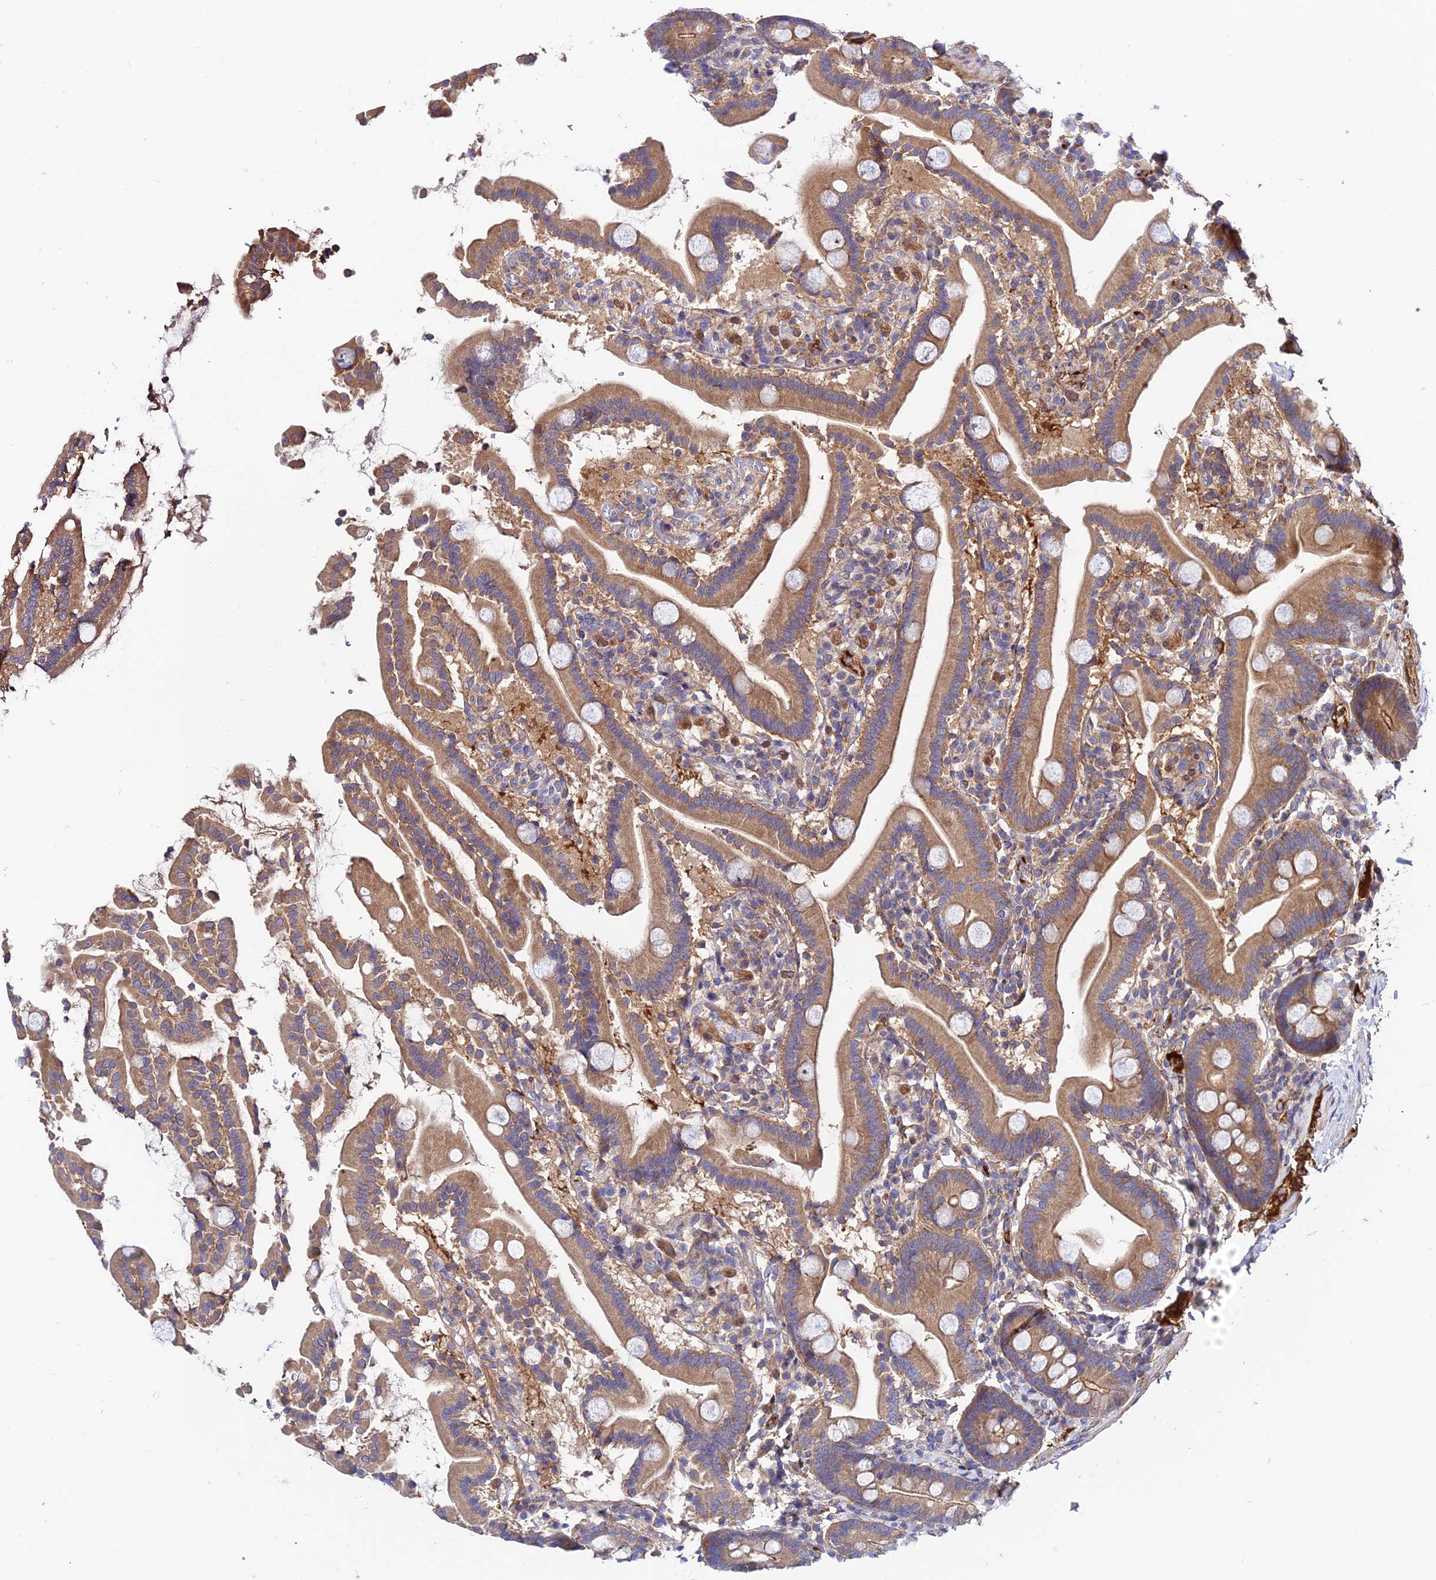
{"staining": {"intensity": "moderate", "quantity": ">75%", "location": "cytoplasmic/membranous"}, "tissue": "duodenum", "cell_type": "Glandular cells", "image_type": "normal", "snomed": [{"axis": "morphology", "description": "Normal tissue, NOS"}, {"axis": "topography", "description": "Duodenum"}], "caption": "Normal duodenum reveals moderate cytoplasmic/membranous positivity in about >75% of glandular cells.", "gene": "PYM1", "patient": {"sex": "male", "age": 55}}